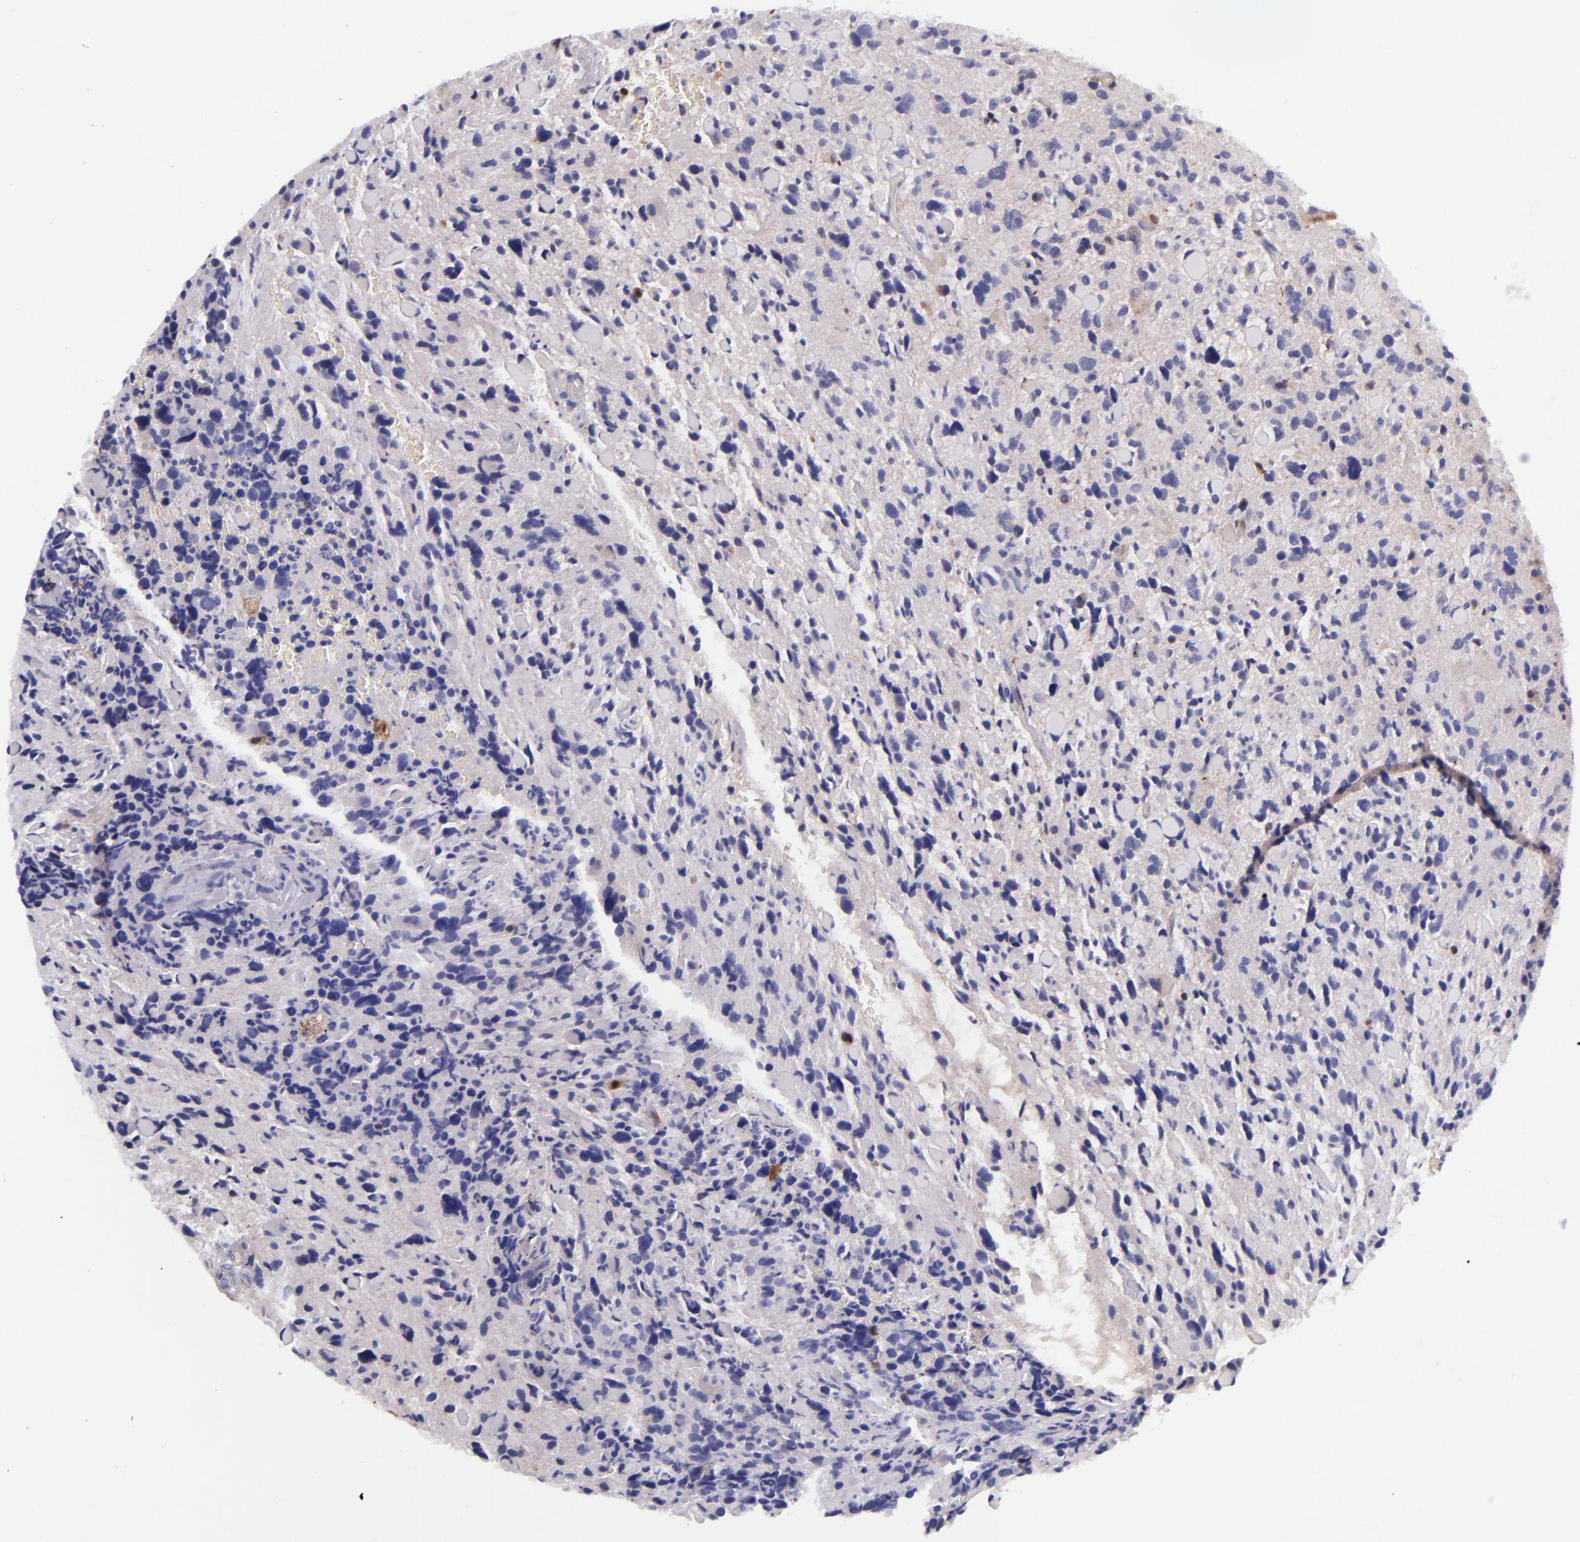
{"staining": {"intensity": "negative", "quantity": "none", "location": "none"}, "tissue": "glioma", "cell_type": "Tumor cells", "image_type": "cancer", "snomed": [{"axis": "morphology", "description": "Glioma, malignant, High grade"}, {"axis": "topography", "description": "Brain"}], "caption": "Immunohistochemistry image of neoplastic tissue: glioma stained with DAB (3,3'-diaminobenzidine) reveals no significant protein expression in tumor cells.", "gene": "LGALS1", "patient": {"sex": "female", "age": 37}}